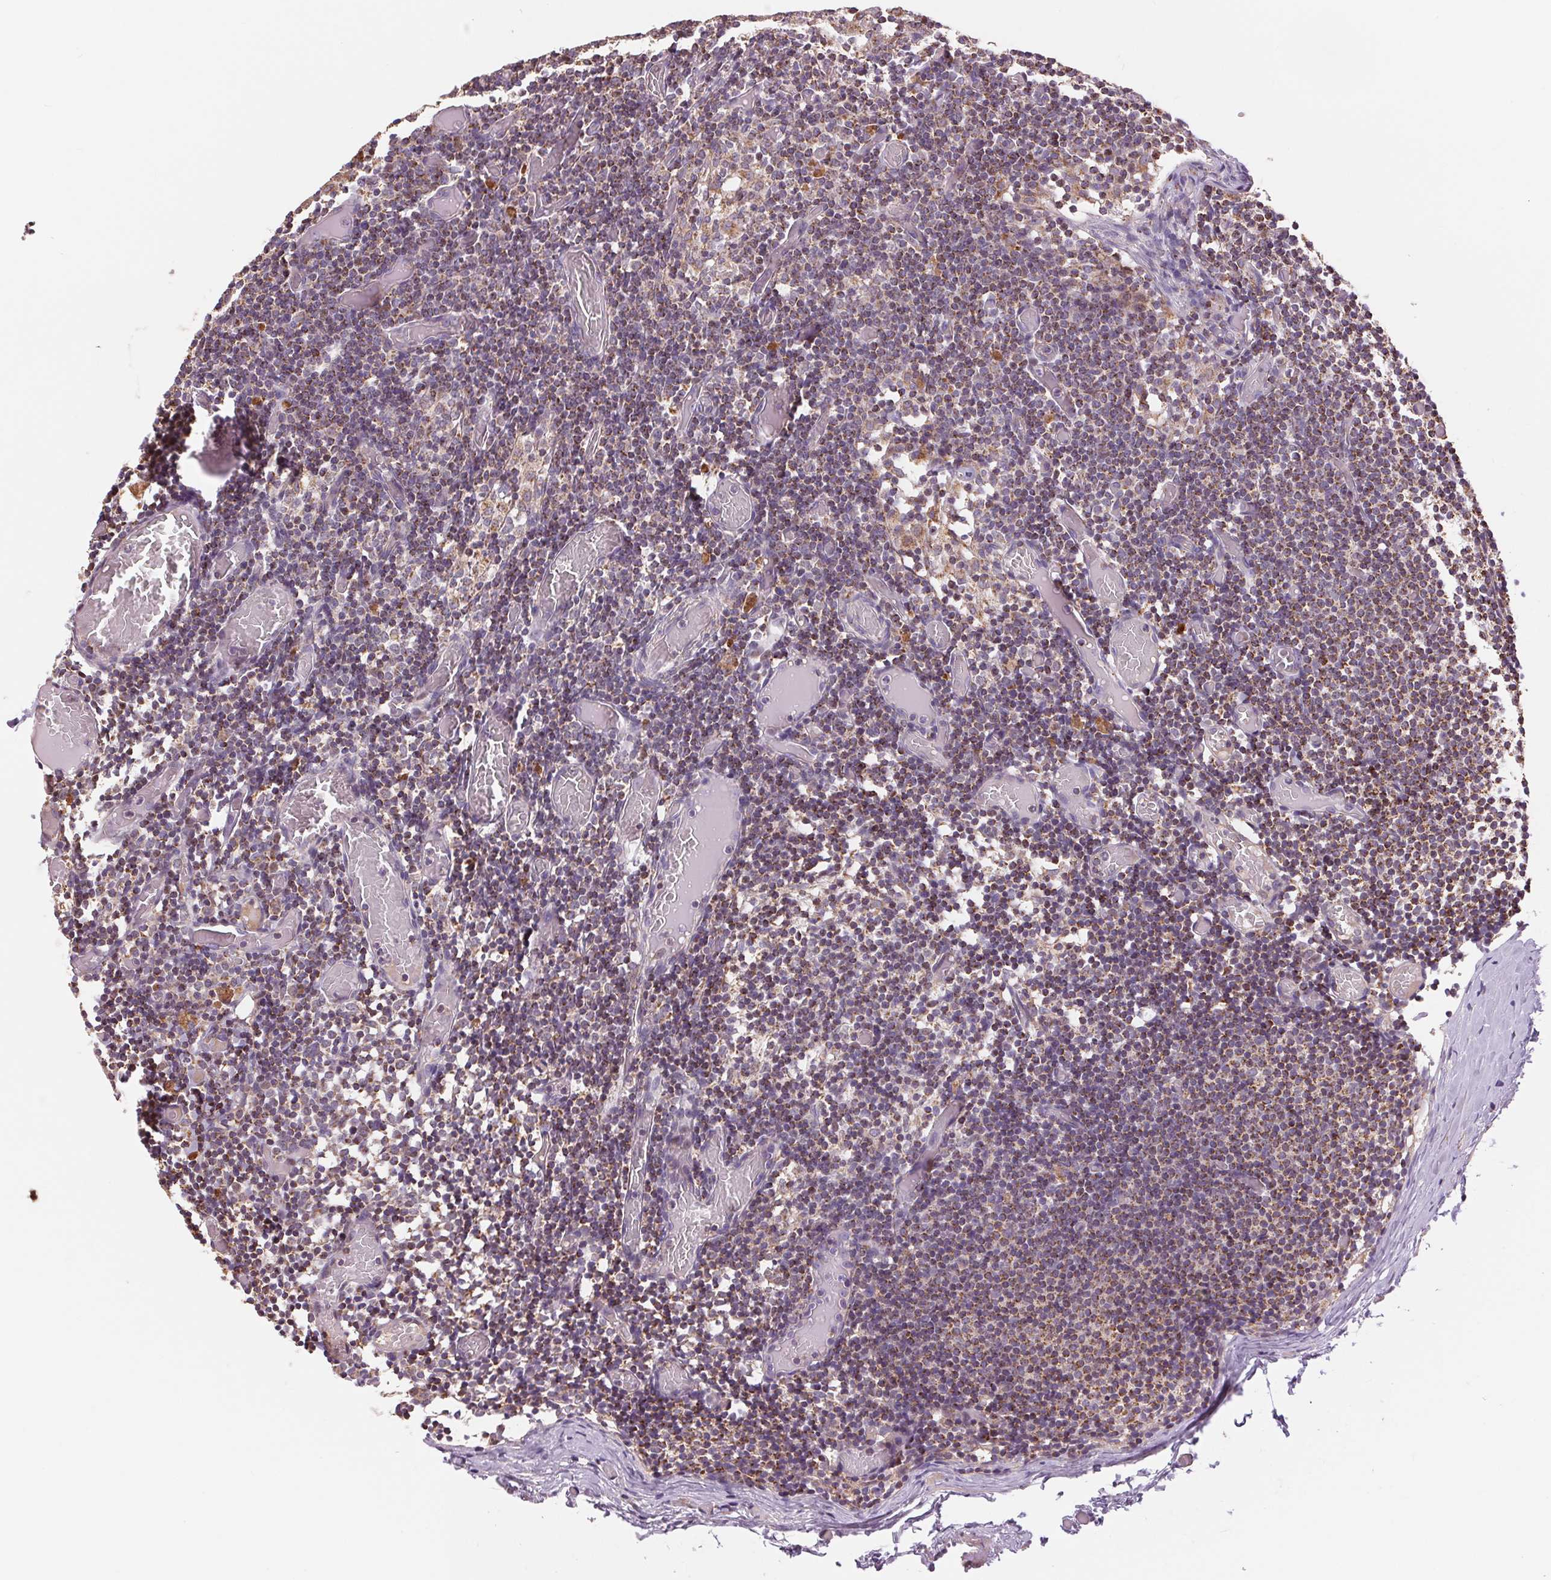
{"staining": {"intensity": "weak", "quantity": "25%-75%", "location": "cytoplasmic/membranous,nuclear"}, "tissue": "lymph node", "cell_type": "Non-germinal center cells", "image_type": "normal", "snomed": [{"axis": "morphology", "description": "Normal tissue, NOS"}, {"axis": "topography", "description": "Lymph node"}], "caption": "Immunohistochemical staining of unremarkable human lymph node shows weak cytoplasmic/membranous,nuclear protein staining in about 25%-75% of non-germinal center cells. (brown staining indicates protein expression, while blue staining denotes nuclei).", "gene": "DGUOK", "patient": {"sex": "female", "age": 41}}